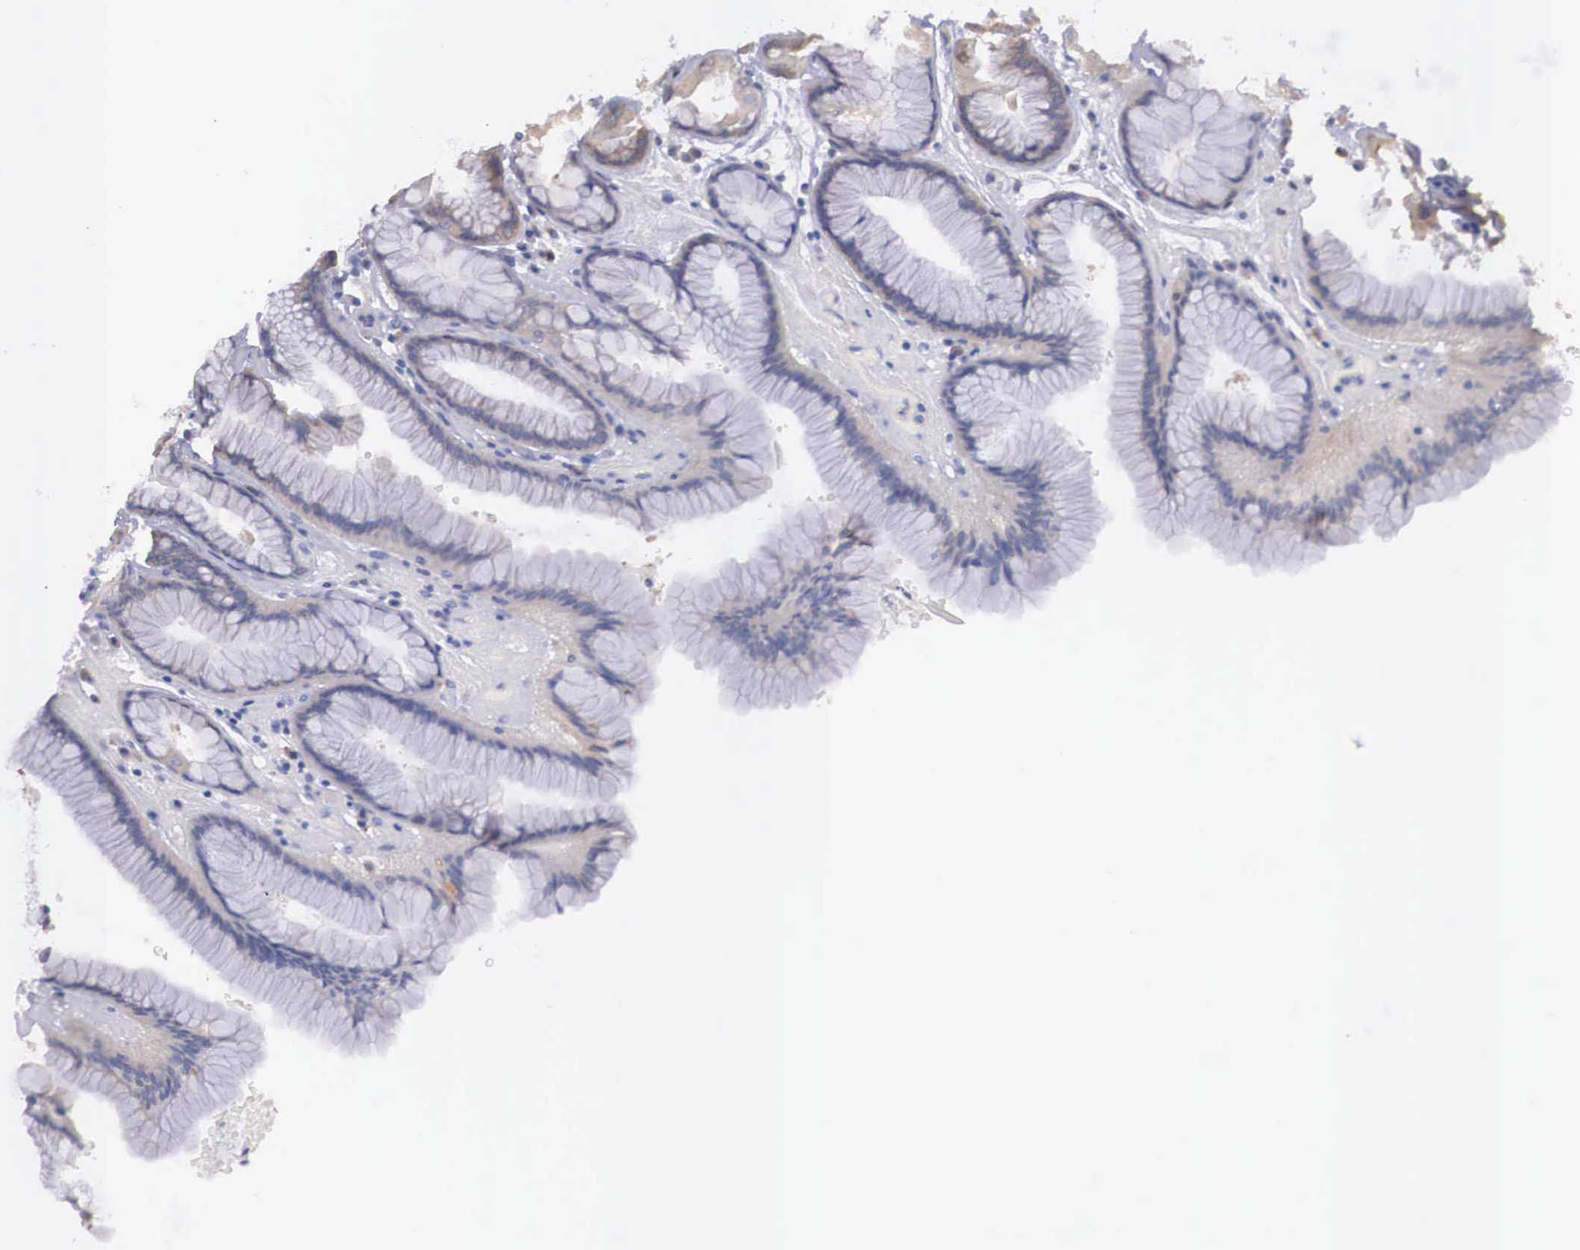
{"staining": {"intensity": "negative", "quantity": "none", "location": "none"}, "tissue": "stomach", "cell_type": "Glandular cells", "image_type": "normal", "snomed": [{"axis": "morphology", "description": "Normal tissue, NOS"}, {"axis": "topography", "description": "Stomach, upper"}], "caption": "This is an immunohistochemistry (IHC) image of normal stomach. There is no staining in glandular cells.", "gene": "REPS2", "patient": {"sex": "female", "age": 75}}